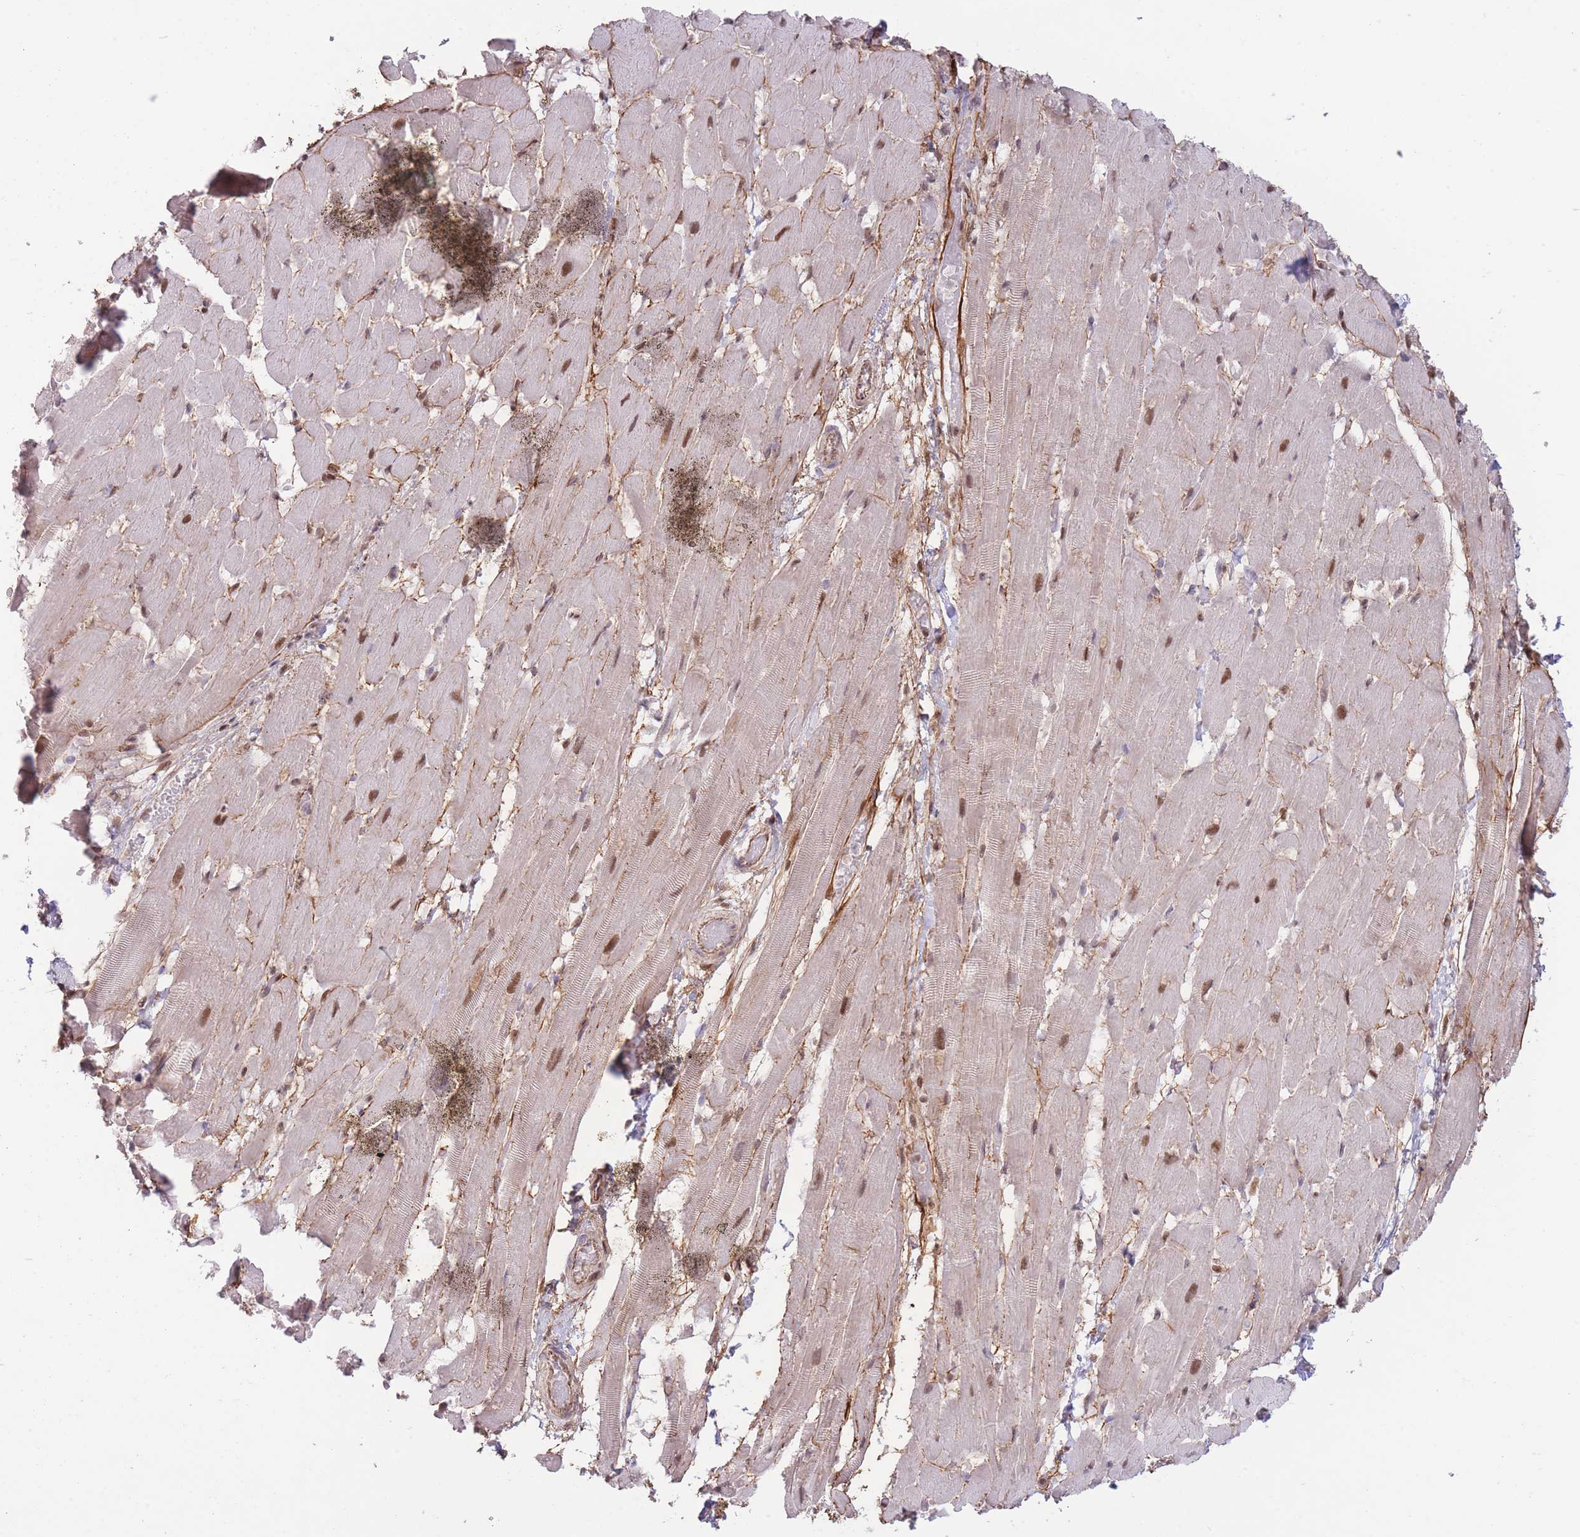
{"staining": {"intensity": "moderate", "quantity": "25%-75%", "location": "nuclear"}, "tissue": "heart muscle", "cell_type": "Cardiomyocytes", "image_type": "normal", "snomed": [{"axis": "morphology", "description": "Normal tissue, NOS"}, {"axis": "topography", "description": "Heart"}], "caption": "Immunohistochemistry (DAB (3,3'-diaminobenzidine)) staining of unremarkable heart muscle reveals moderate nuclear protein positivity in approximately 25%-75% of cardiomyocytes. Using DAB (3,3'-diaminobenzidine) (brown) and hematoxylin (blue) stains, captured at high magnification using brightfield microscopy.", "gene": "CARD8", "patient": {"sex": "male", "age": 37}}